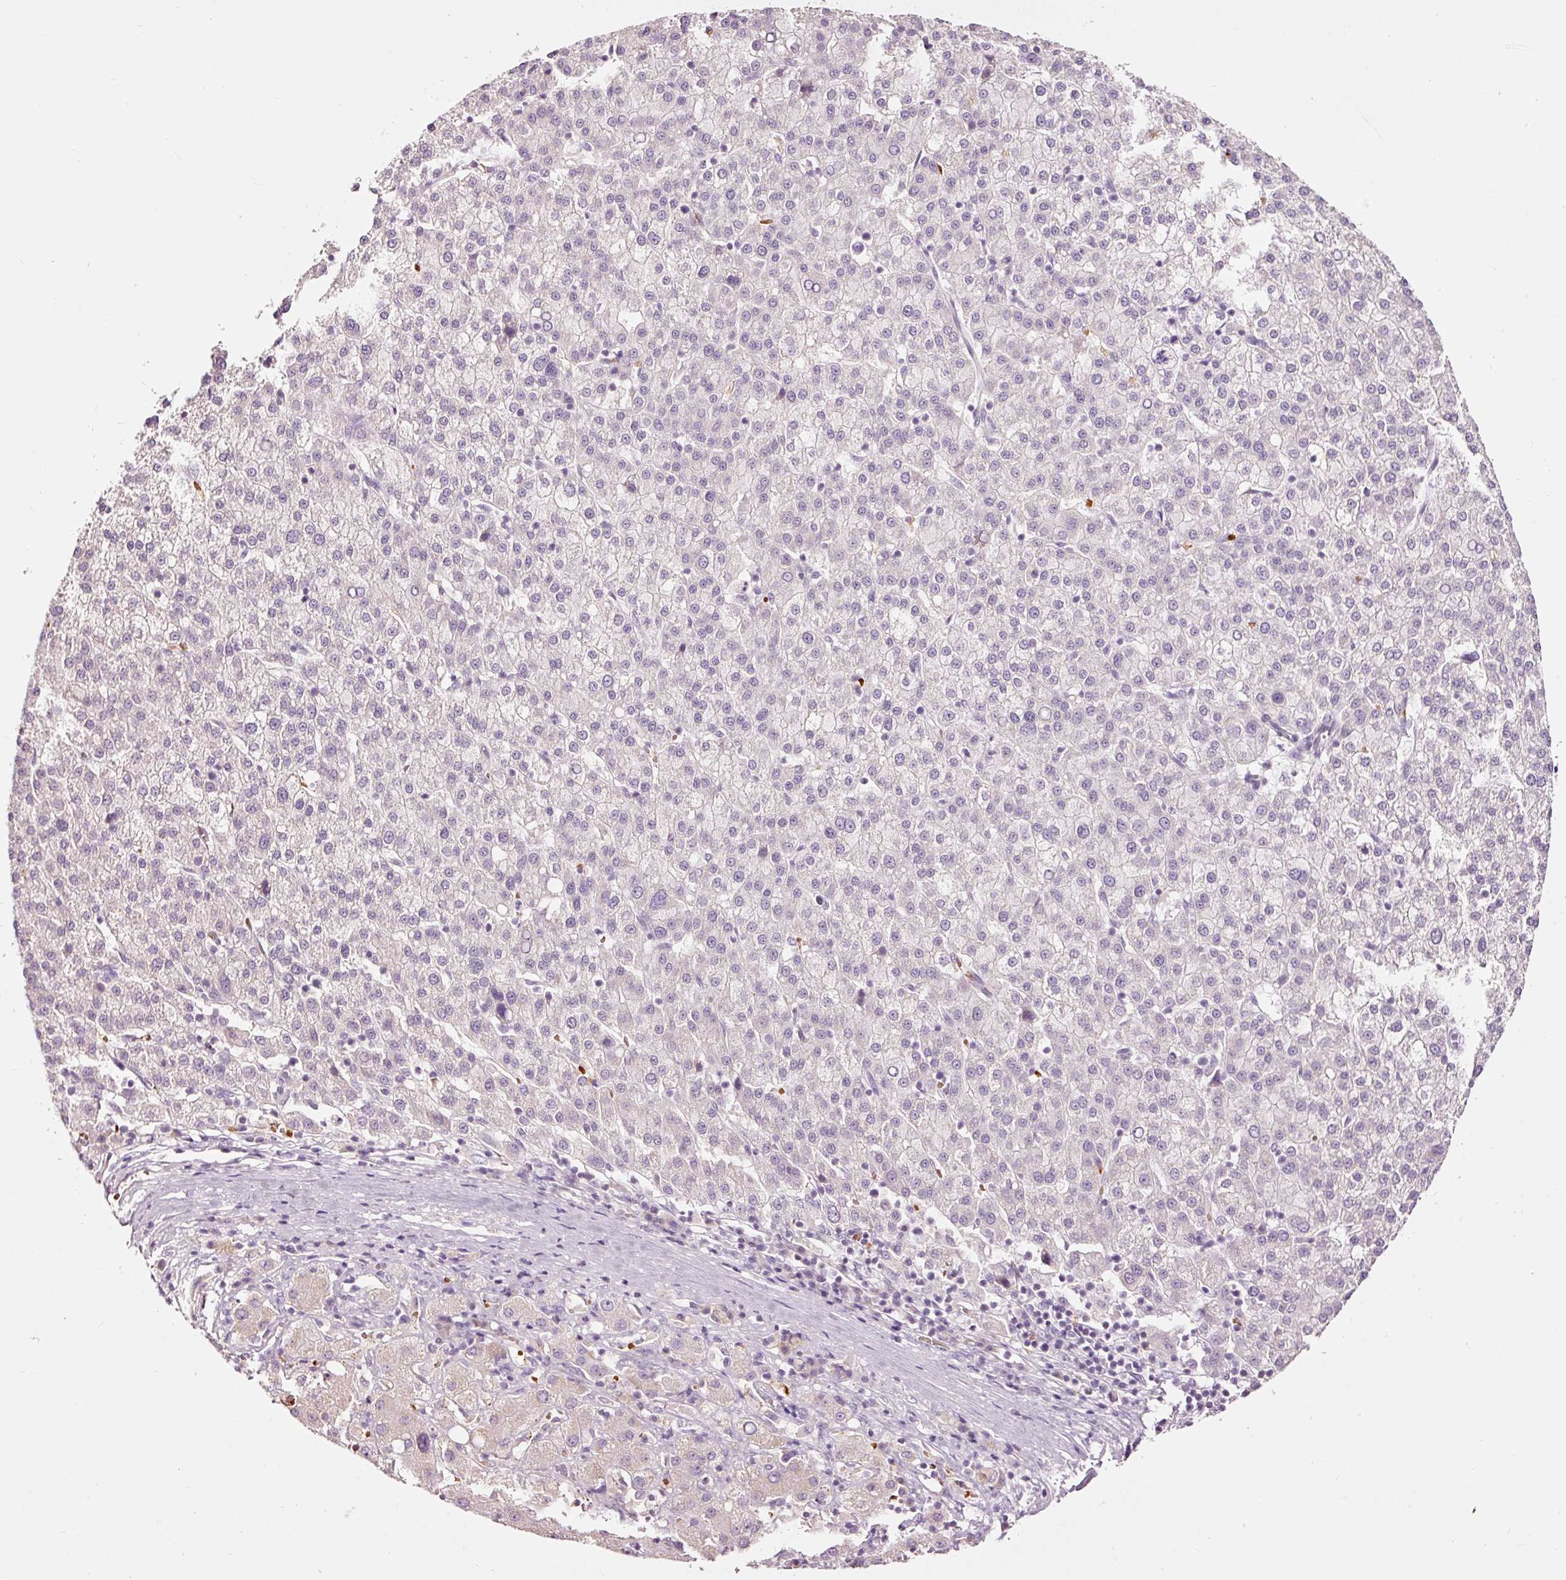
{"staining": {"intensity": "negative", "quantity": "none", "location": "none"}, "tissue": "liver cancer", "cell_type": "Tumor cells", "image_type": "cancer", "snomed": [{"axis": "morphology", "description": "Carcinoma, Hepatocellular, NOS"}, {"axis": "topography", "description": "Liver"}], "caption": "Tumor cells show no significant expression in liver cancer. The staining is performed using DAB brown chromogen with nuclei counter-stained in using hematoxylin.", "gene": "LDHAL6B", "patient": {"sex": "female", "age": 58}}